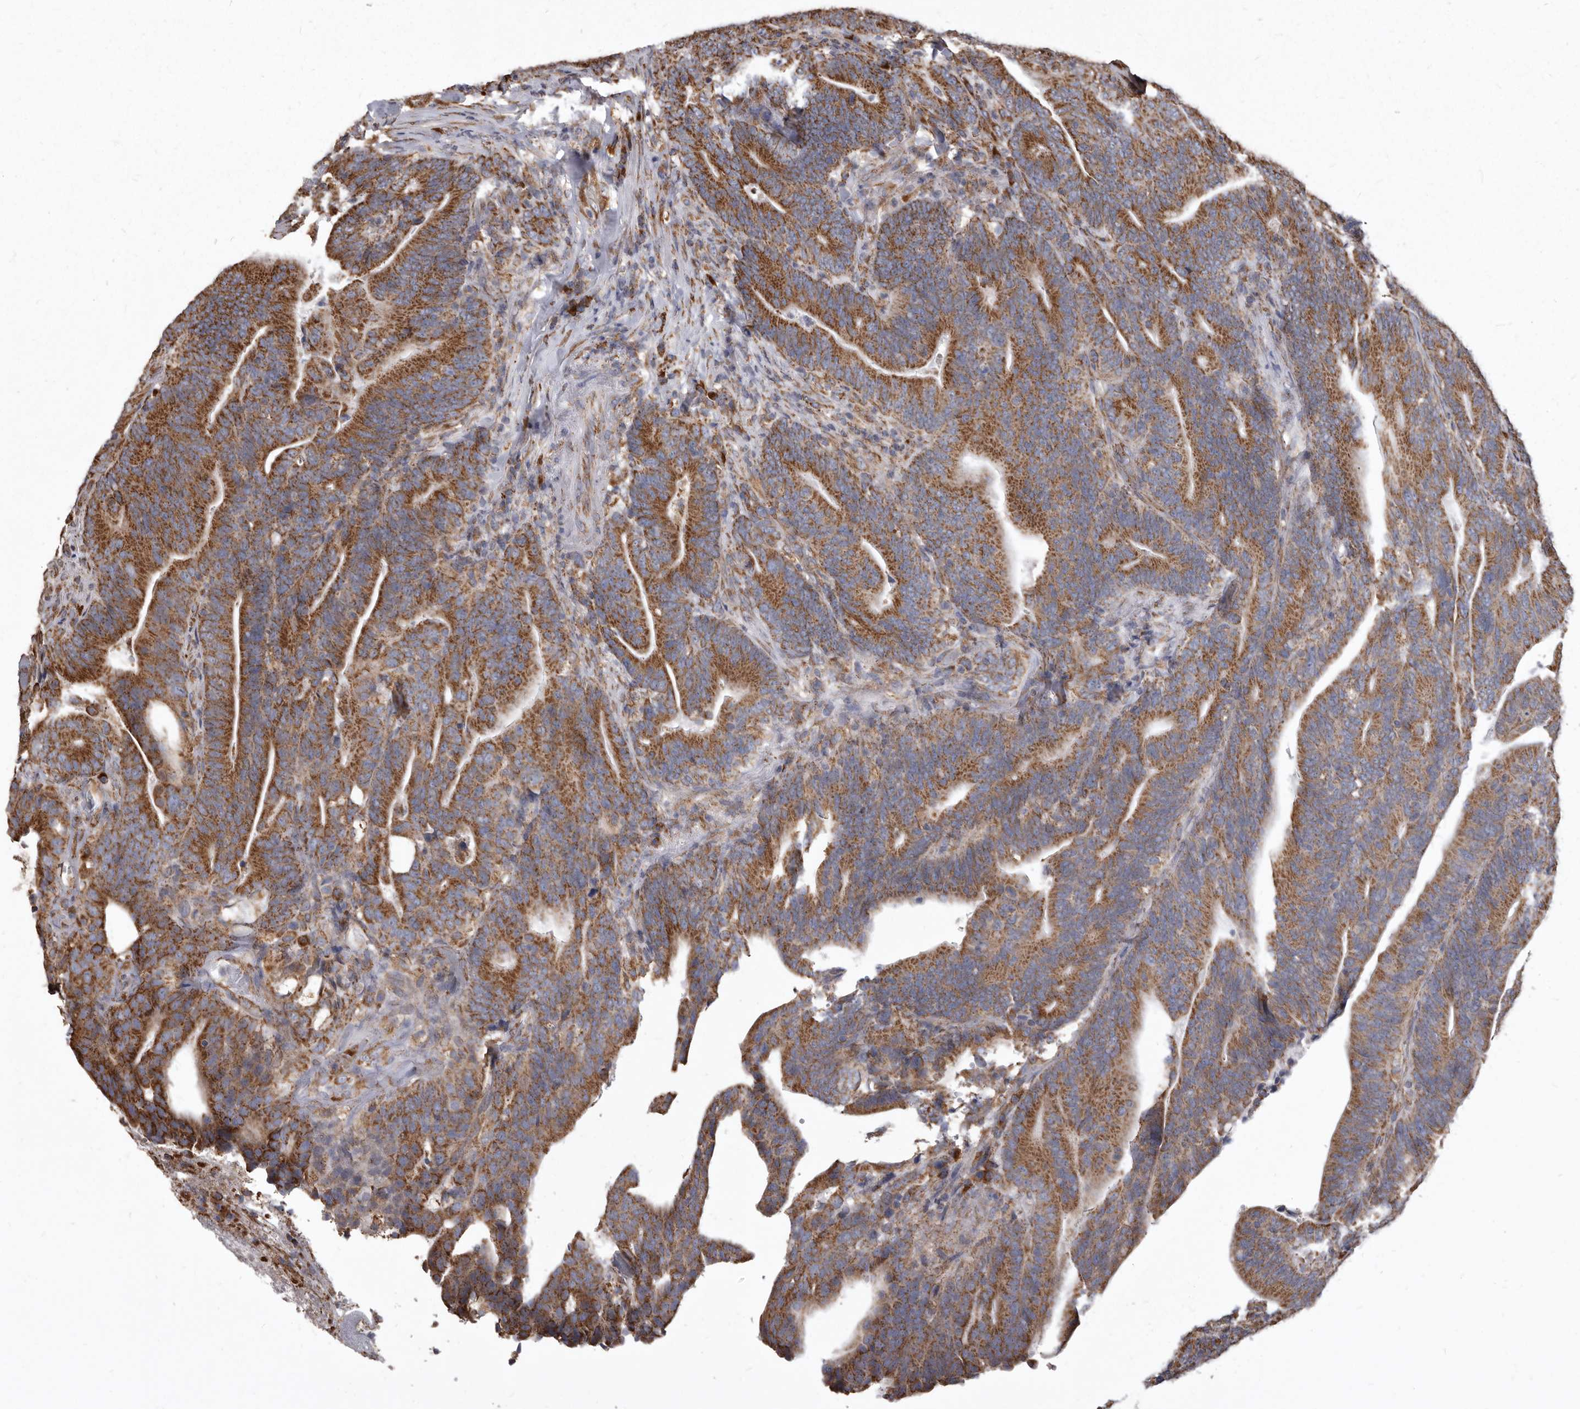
{"staining": {"intensity": "moderate", "quantity": ">75%", "location": "cytoplasmic/membranous"}, "tissue": "colorectal cancer", "cell_type": "Tumor cells", "image_type": "cancer", "snomed": [{"axis": "morphology", "description": "Adenocarcinoma, NOS"}, {"axis": "topography", "description": "Colon"}], "caption": "A medium amount of moderate cytoplasmic/membranous expression is present in about >75% of tumor cells in colorectal adenocarcinoma tissue.", "gene": "CDK5RAP3", "patient": {"sex": "female", "age": 66}}